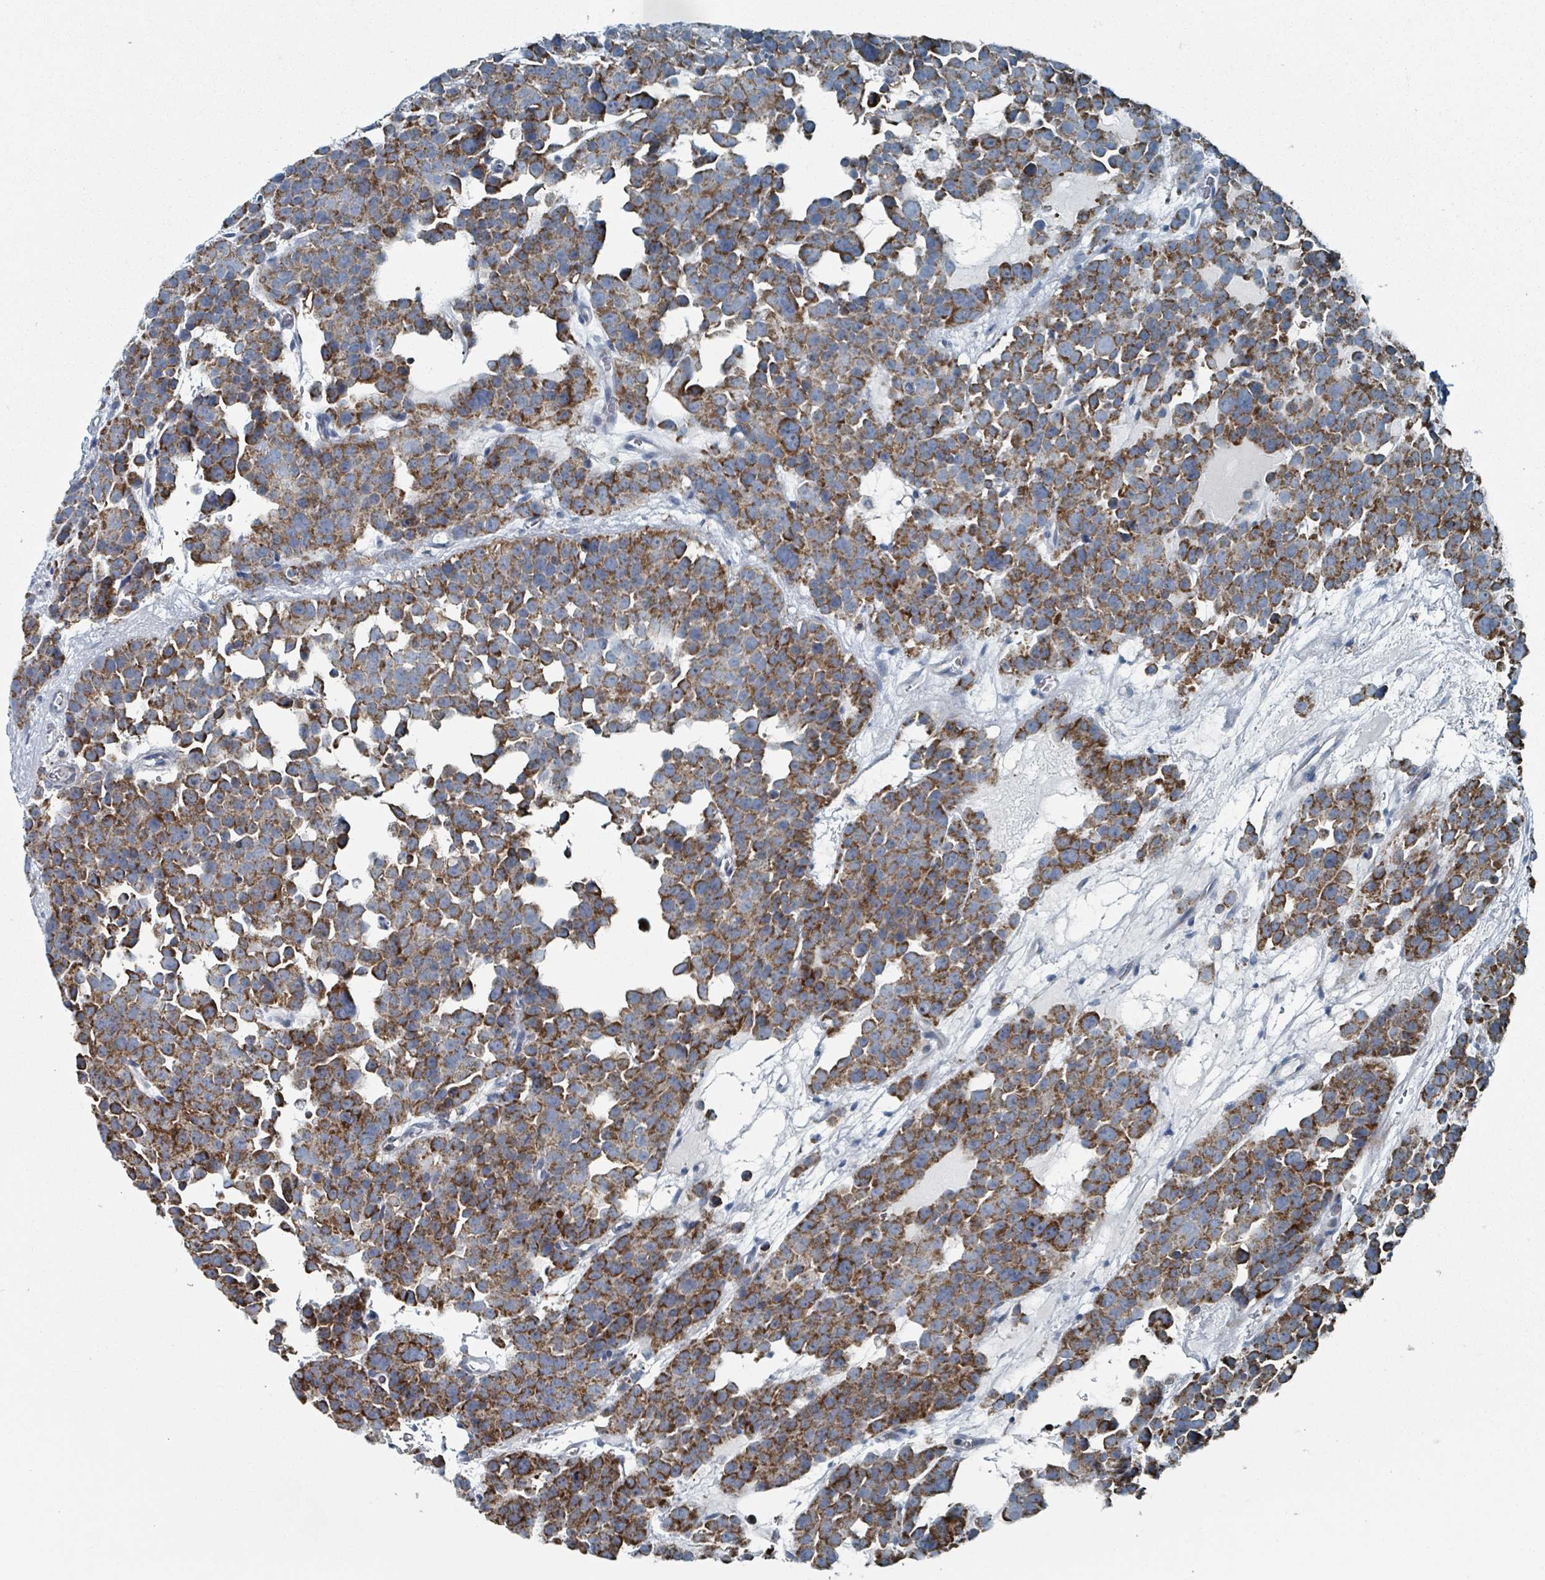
{"staining": {"intensity": "strong", "quantity": ">75%", "location": "cytoplasmic/membranous"}, "tissue": "testis cancer", "cell_type": "Tumor cells", "image_type": "cancer", "snomed": [{"axis": "morphology", "description": "Seminoma, NOS"}, {"axis": "topography", "description": "Testis"}], "caption": "Human testis seminoma stained with a brown dye demonstrates strong cytoplasmic/membranous positive staining in approximately >75% of tumor cells.", "gene": "ABHD18", "patient": {"sex": "male", "age": 71}}